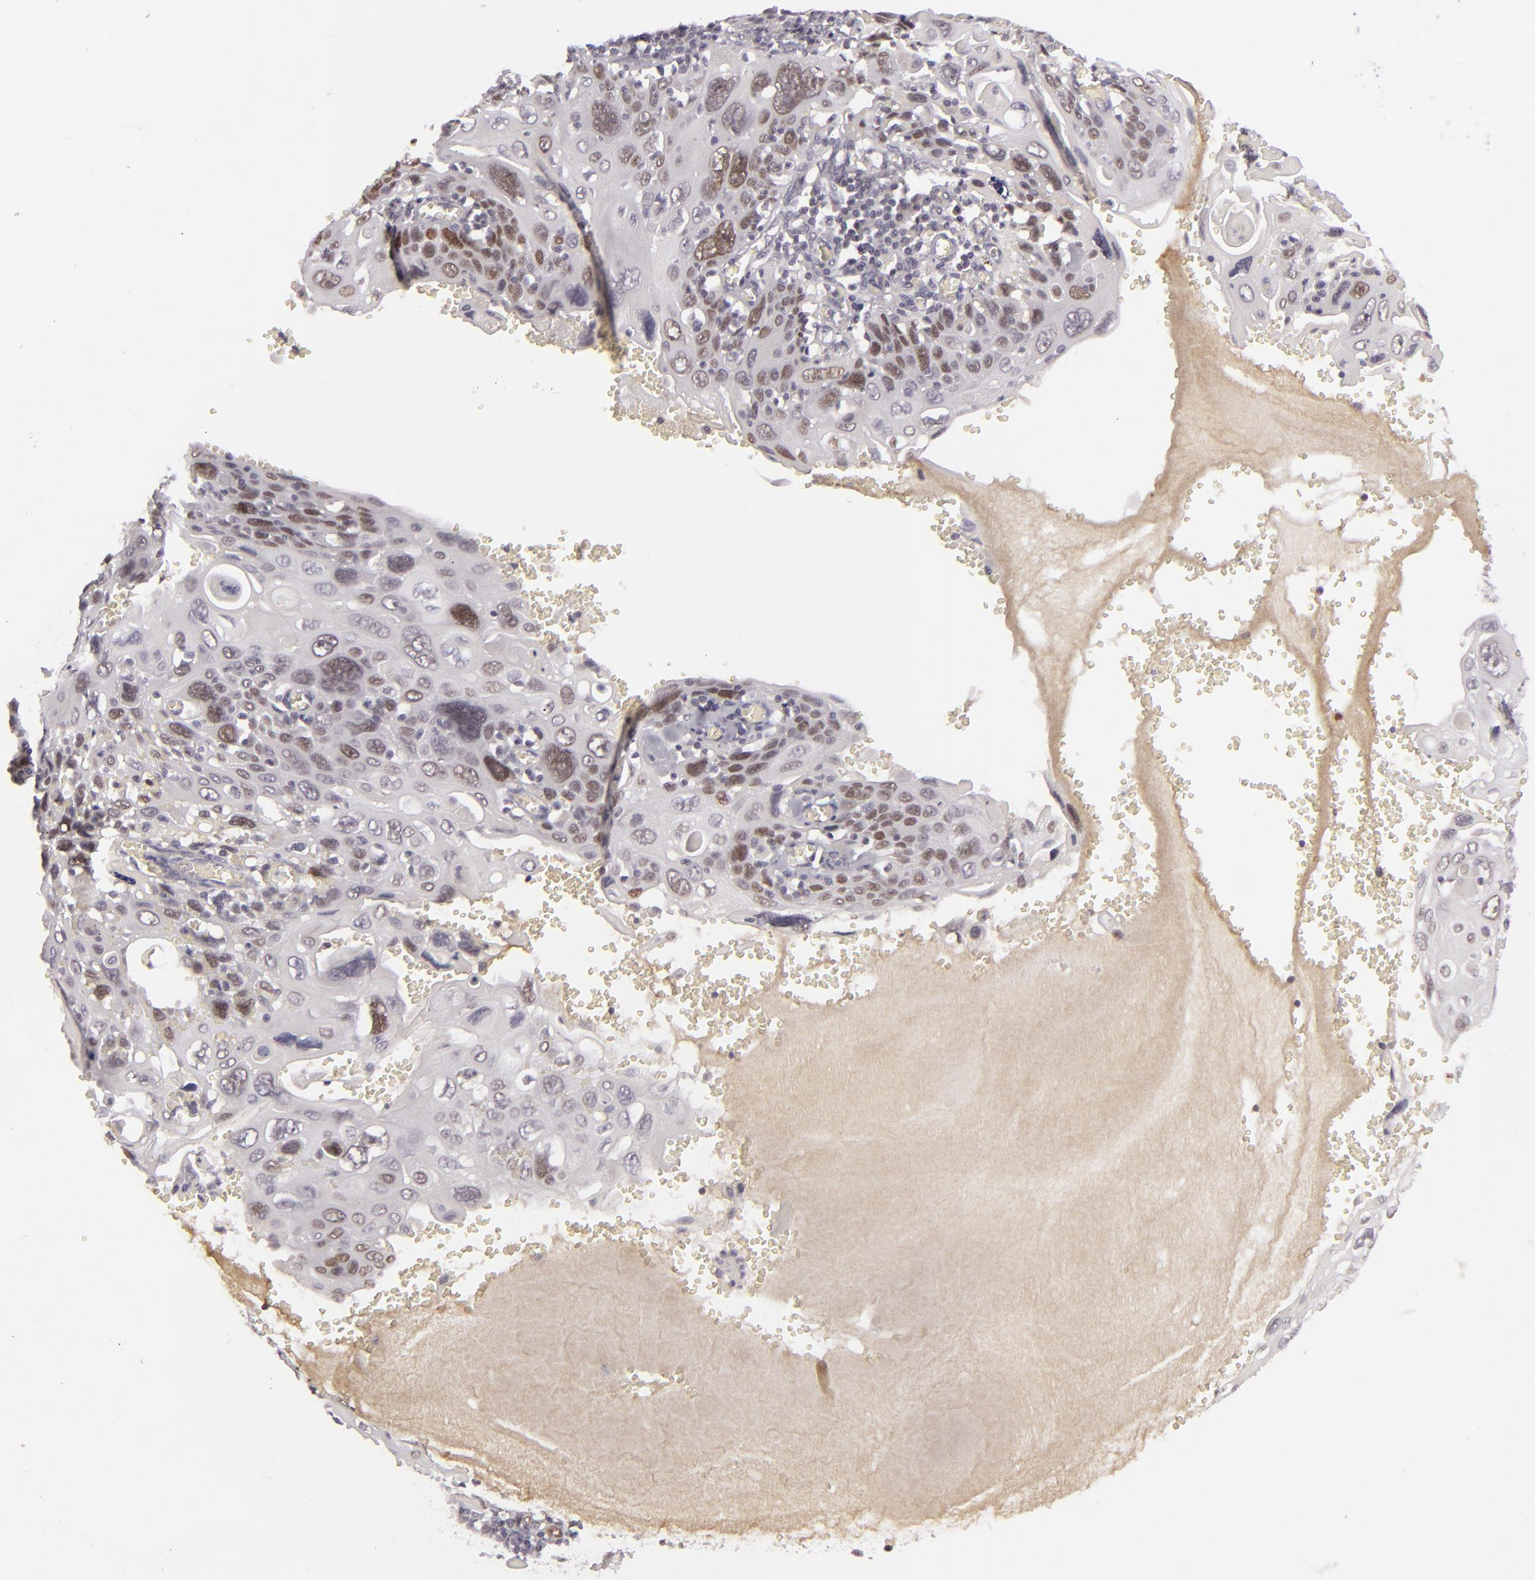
{"staining": {"intensity": "weak", "quantity": "<25%", "location": "nuclear"}, "tissue": "cervical cancer", "cell_type": "Tumor cells", "image_type": "cancer", "snomed": [{"axis": "morphology", "description": "Squamous cell carcinoma, NOS"}, {"axis": "topography", "description": "Cervix"}], "caption": "A high-resolution image shows immunohistochemistry (IHC) staining of cervical cancer, which reveals no significant positivity in tumor cells. (Immunohistochemistry, brightfield microscopy, high magnification).", "gene": "SIX1", "patient": {"sex": "female", "age": 54}}